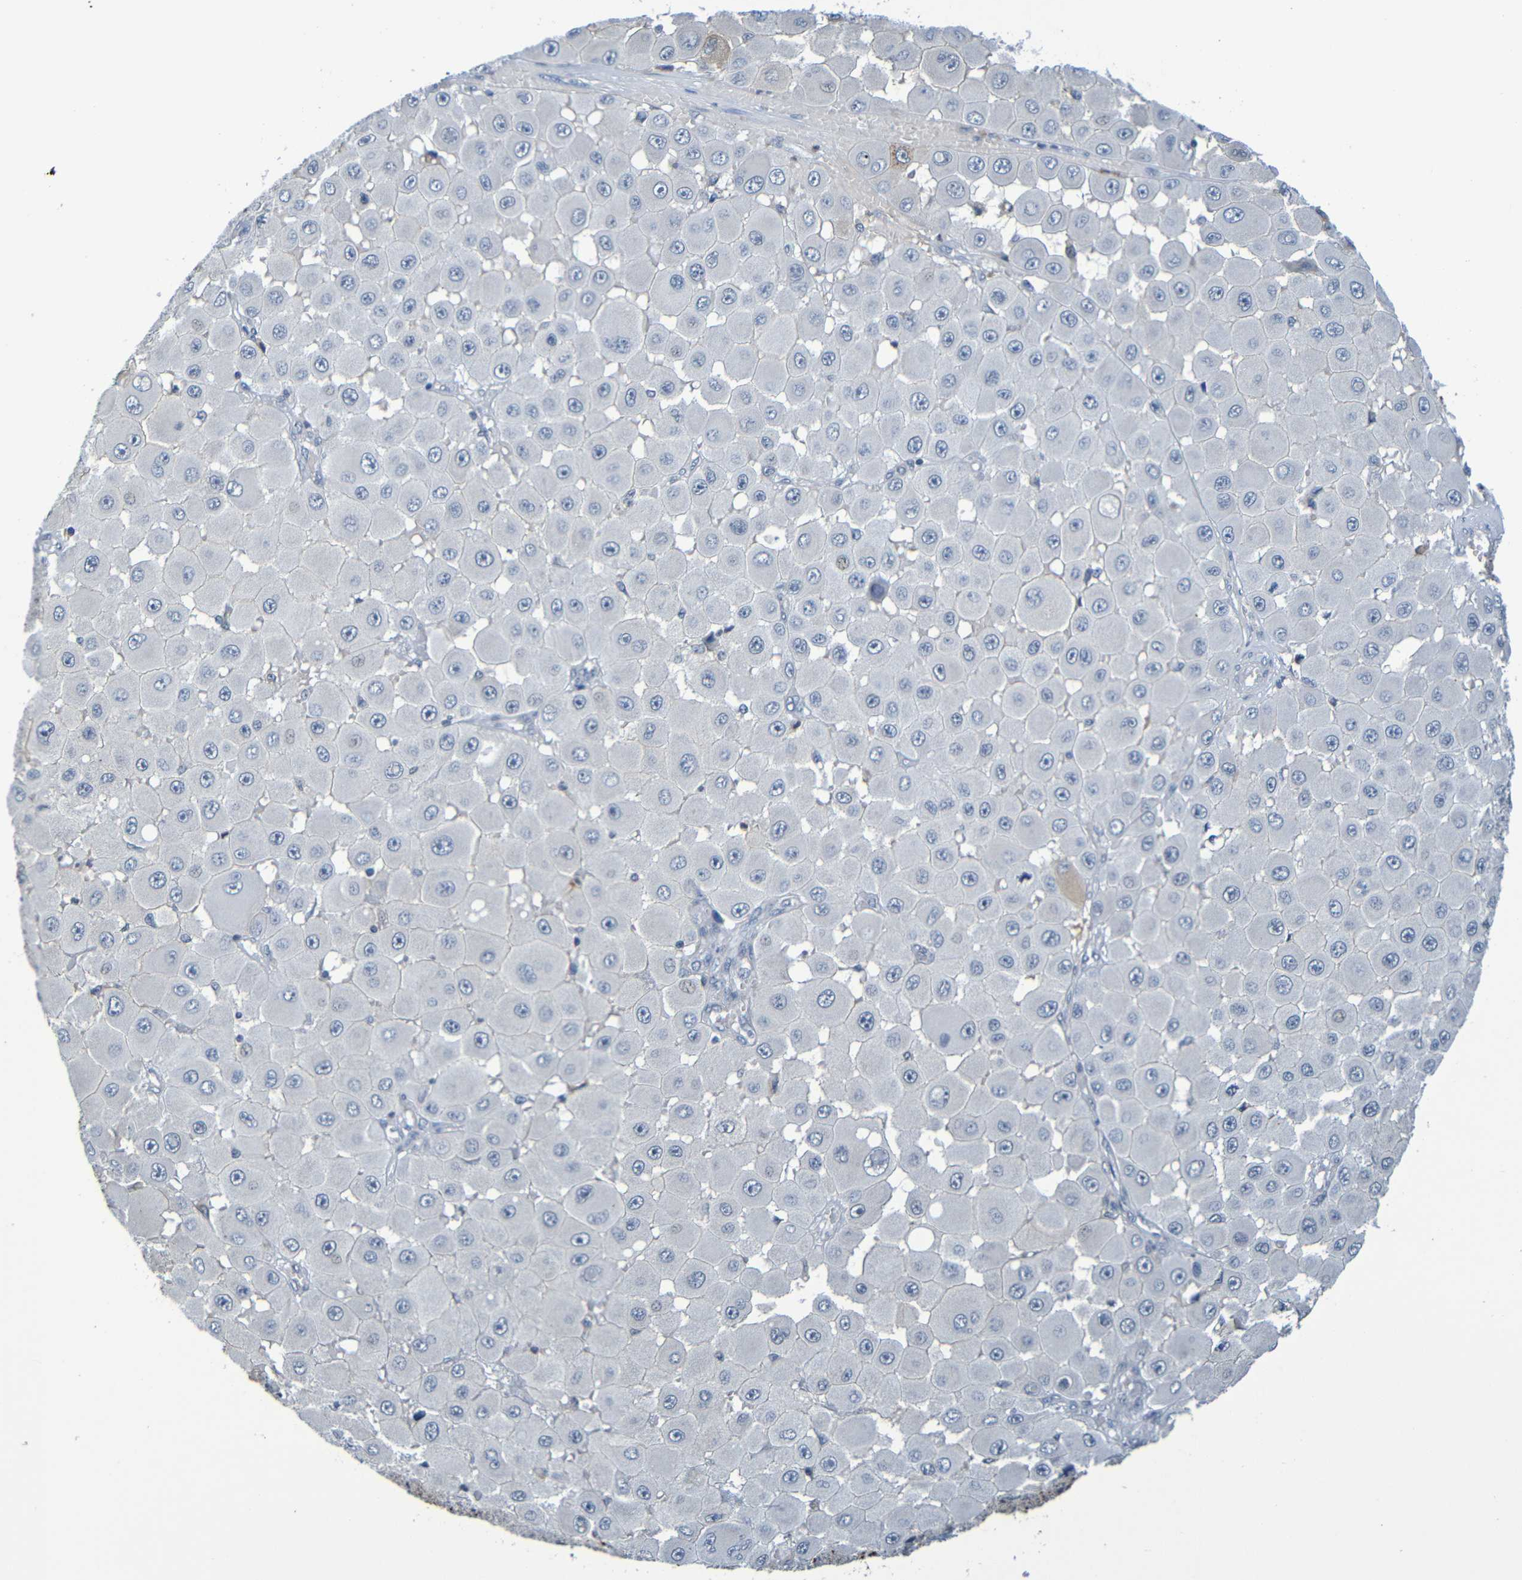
{"staining": {"intensity": "negative", "quantity": "none", "location": "none"}, "tissue": "melanoma", "cell_type": "Tumor cells", "image_type": "cancer", "snomed": [{"axis": "morphology", "description": "Malignant melanoma, NOS"}, {"axis": "topography", "description": "Skin"}], "caption": "Immunohistochemical staining of human malignant melanoma displays no significant positivity in tumor cells.", "gene": "C3AR1", "patient": {"sex": "female", "age": 81}}